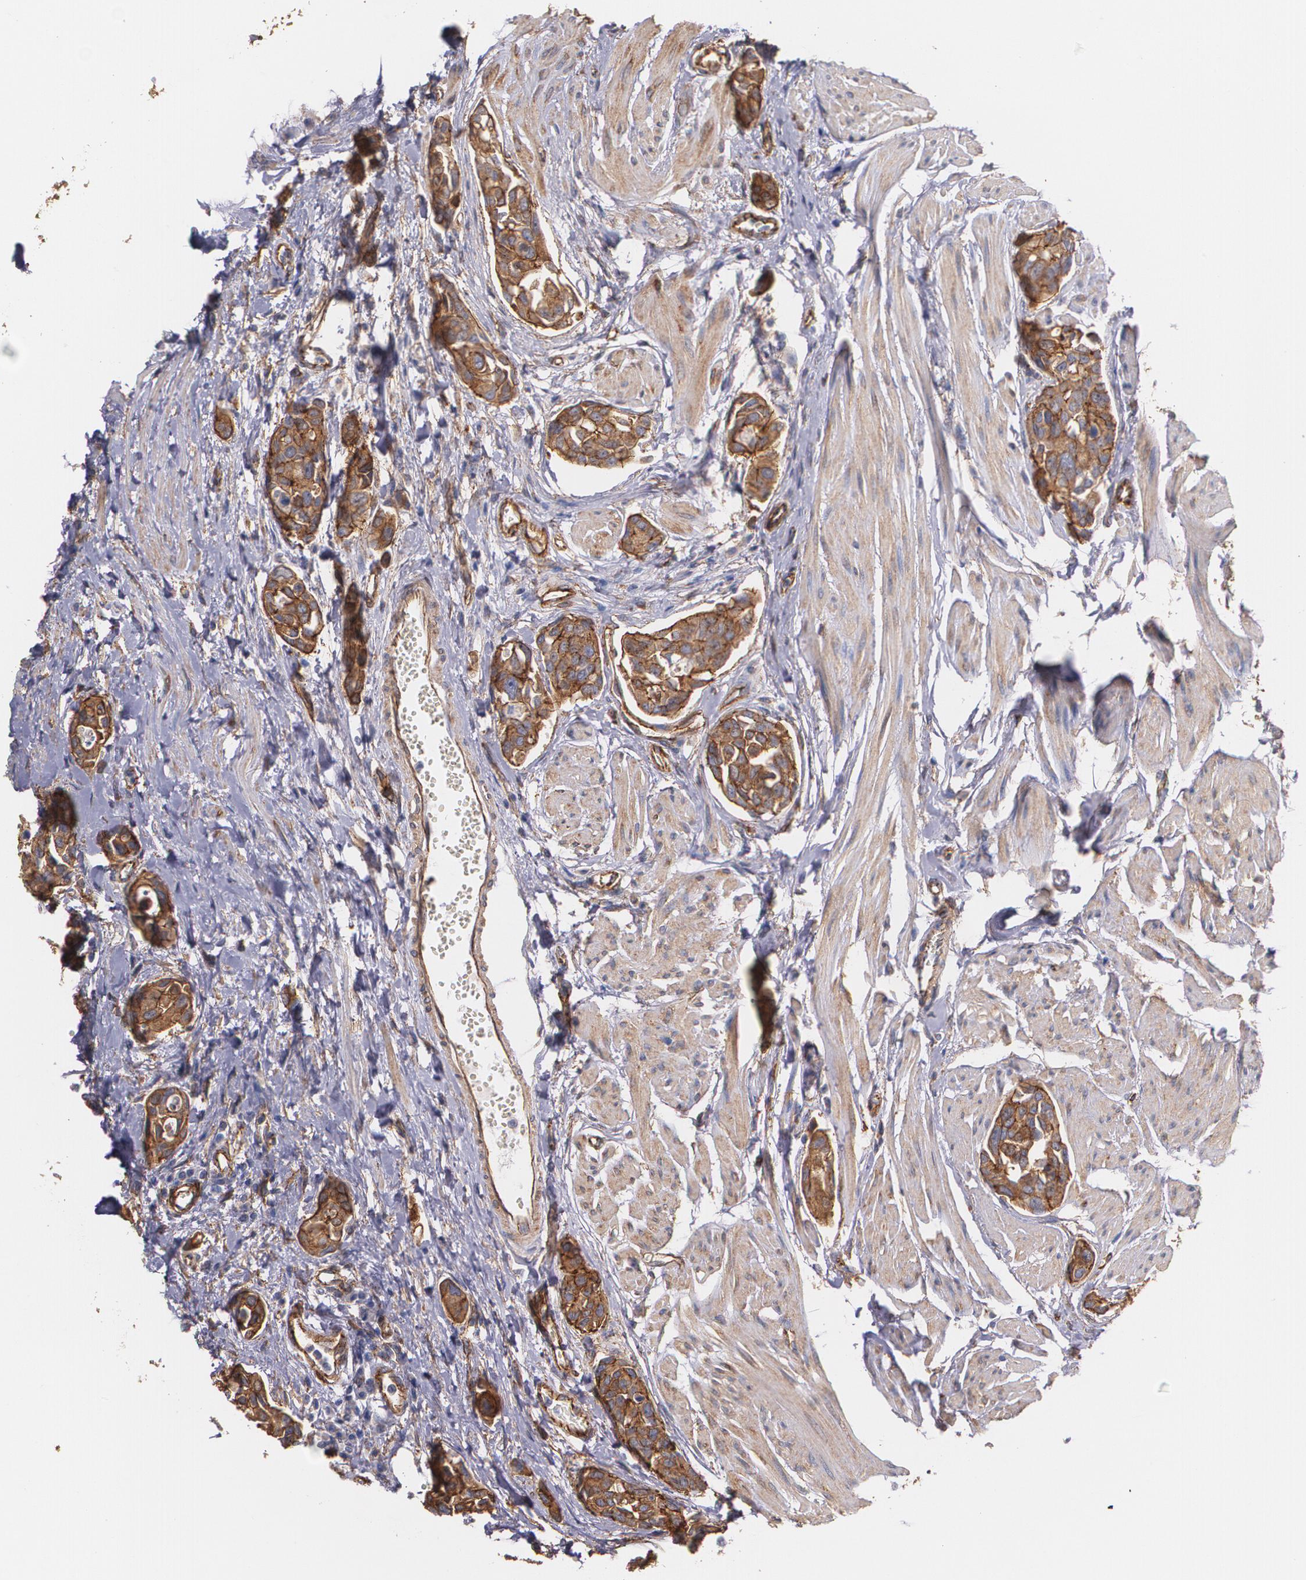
{"staining": {"intensity": "strong", "quantity": ">75%", "location": "cytoplasmic/membranous"}, "tissue": "urothelial cancer", "cell_type": "Tumor cells", "image_type": "cancer", "snomed": [{"axis": "morphology", "description": "Urothelial carcinoma, High grade"}, {"axis": "topography", "description": "Urinary bladder"}], "caption": "Urothelial cancer stained with a protein marker reveals strong staining in tumor cells.", "gene": "TJP1", "patient": {"sex": "male", "age": 78}}